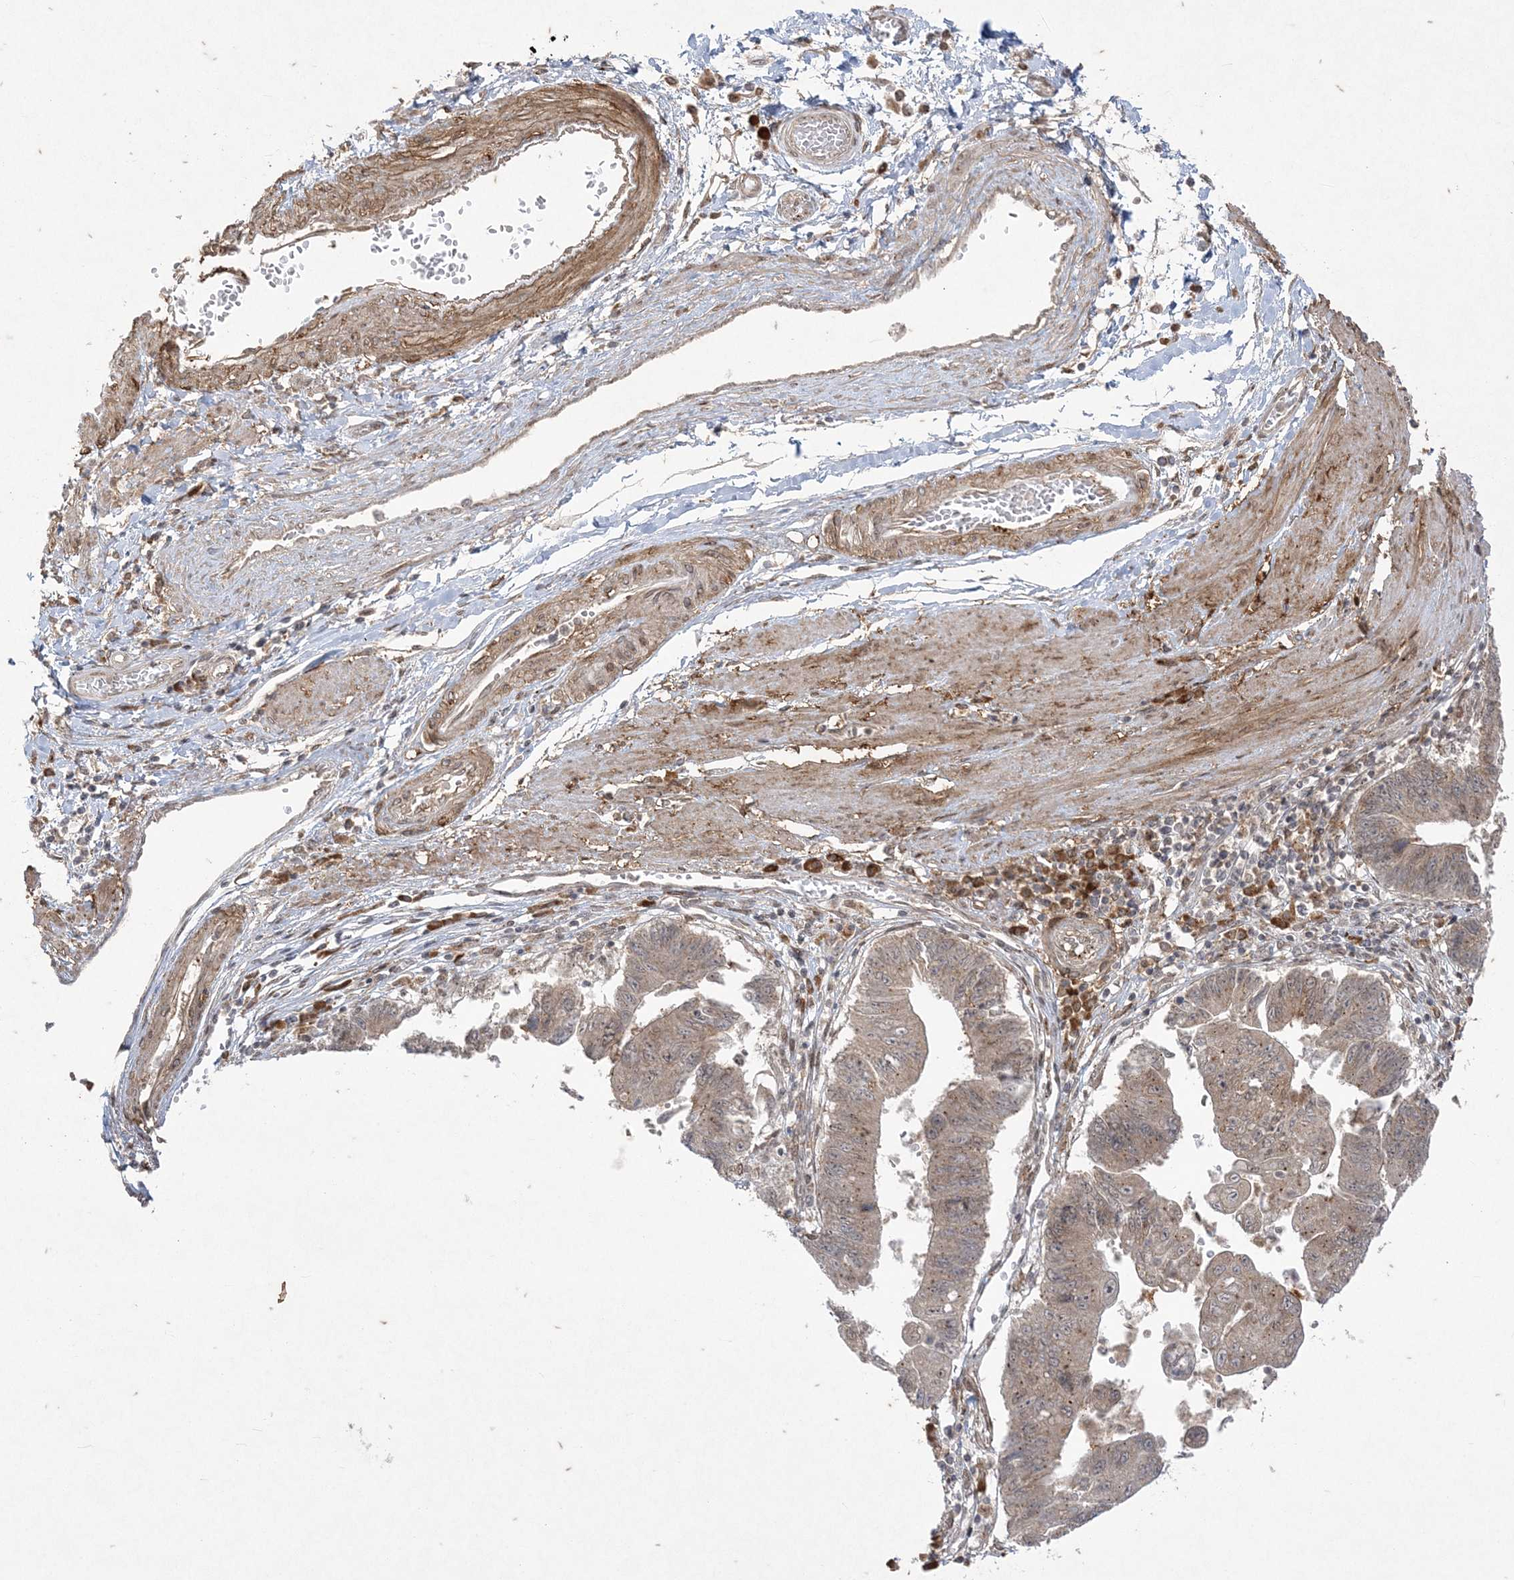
{"staining": {"intensity": "weak", "quantity": ">75%", "location": "cytoplasmic/membranous"}, "tissue": "stomach cancer", "cell_type": "Tumor cells", "image_type": "cancer", "snomed": [{"axis": "morphology", "description": "Adenocarcinoma, NOS"}, {"axis": "topography", "description": "Stomach"}], "caption": "An image showing weak cytoplasmic/membranous staining in approximately >75% of tumor cells in adenocarcinoma (stomach), as visualized by brown immunohistochemical staining.", "gene": "RRAS", "patient": {"sex": "male", "age": 59}}